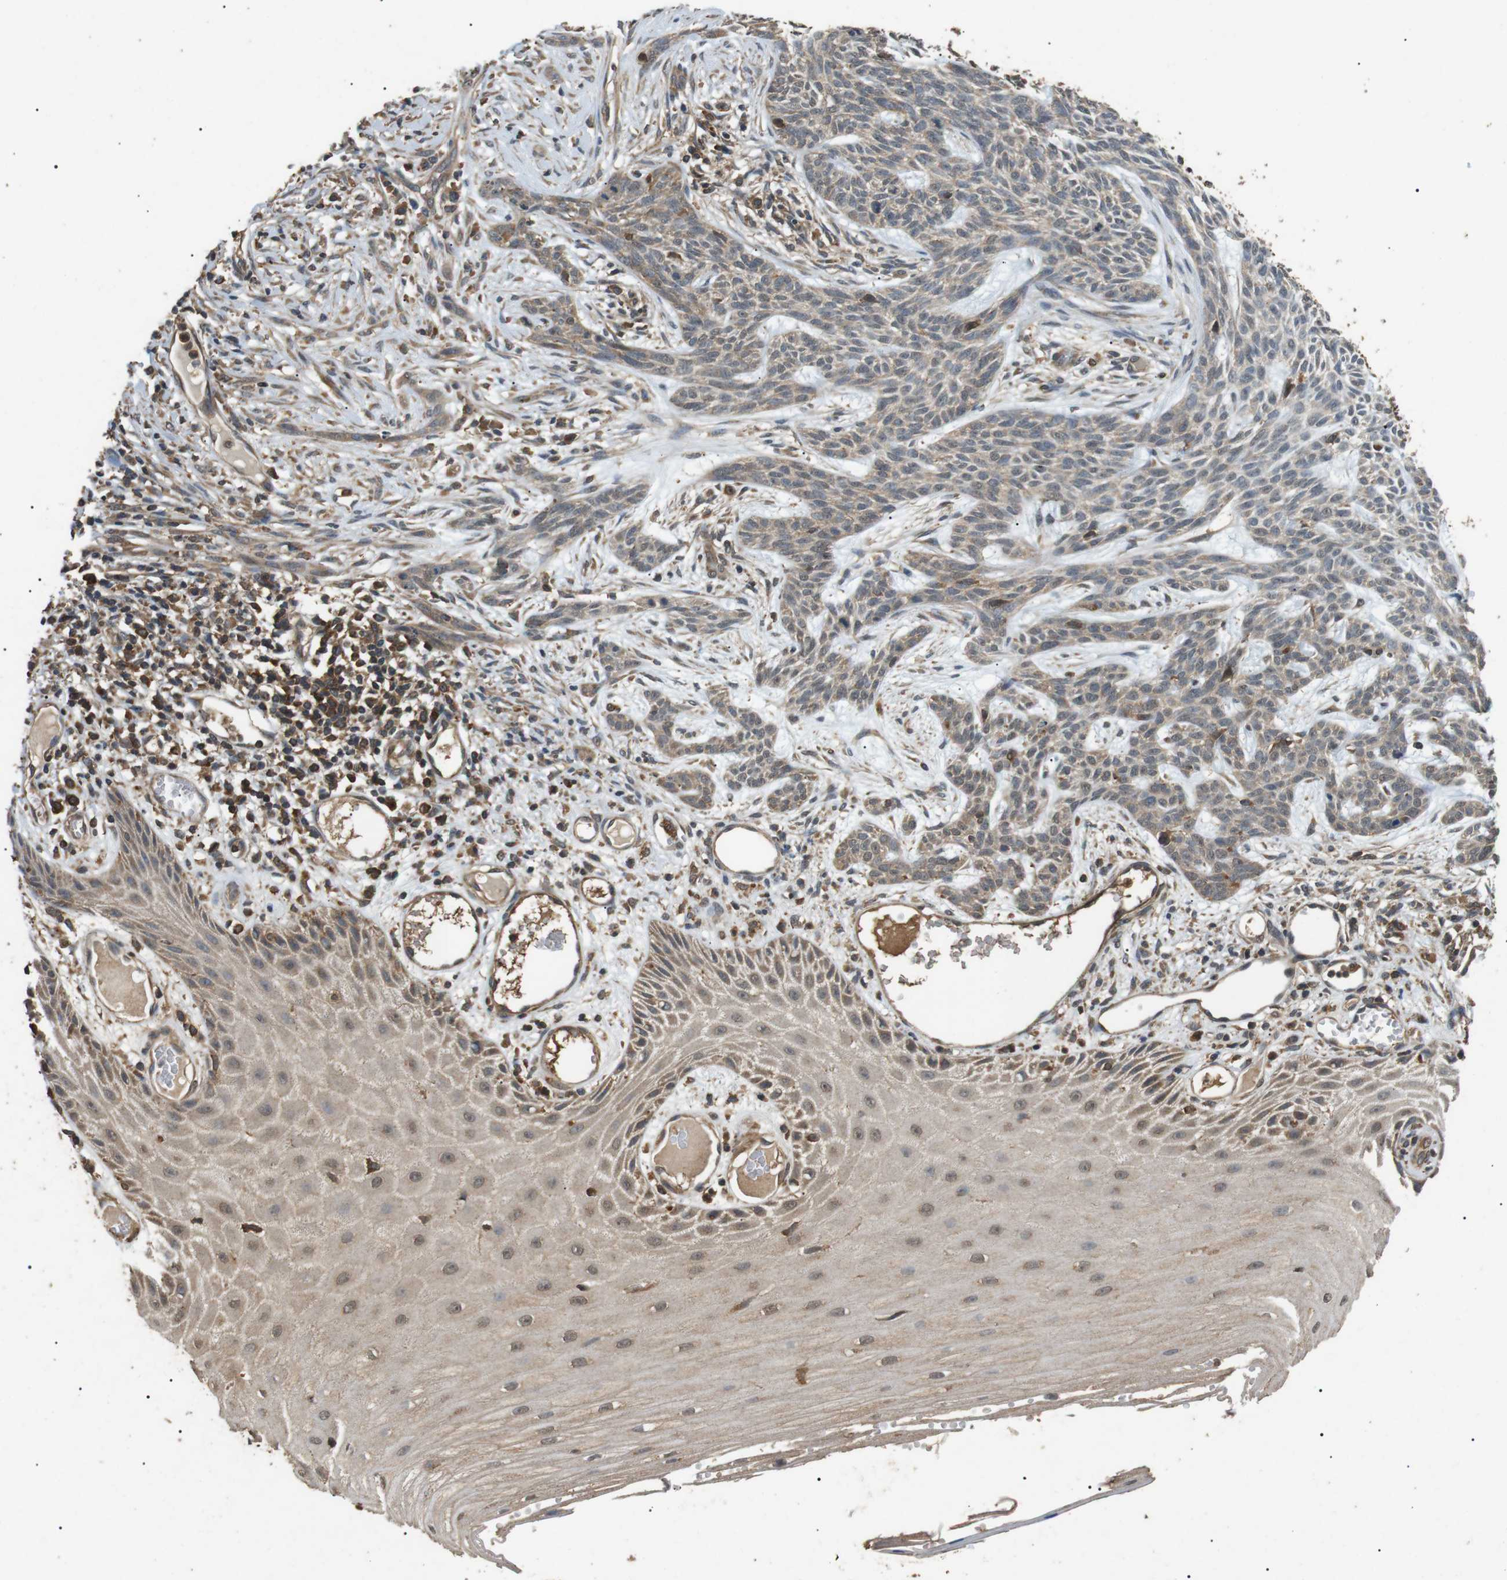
{"staining": {"intensity": "weak", "quantity": ">75%", "location": "cytoplasmic/membranous"}, "tissue": "skin cancer", "cell_type": "Tumor cells", "image_type": "cancer", "snomed": [{"axis": "morphology", "description": "Basal cell carcinoma"}, {"axis": "topography", "description": "Skin"}], "caption": "Immunohistochemical staining of human skin cancer demonstrates low levels of weak cytoplasmic/membranous protein positivity in about >75% of tumor cells.", "gene": "TBC1D15", "patient": {"sex": "female", "age": 59}}